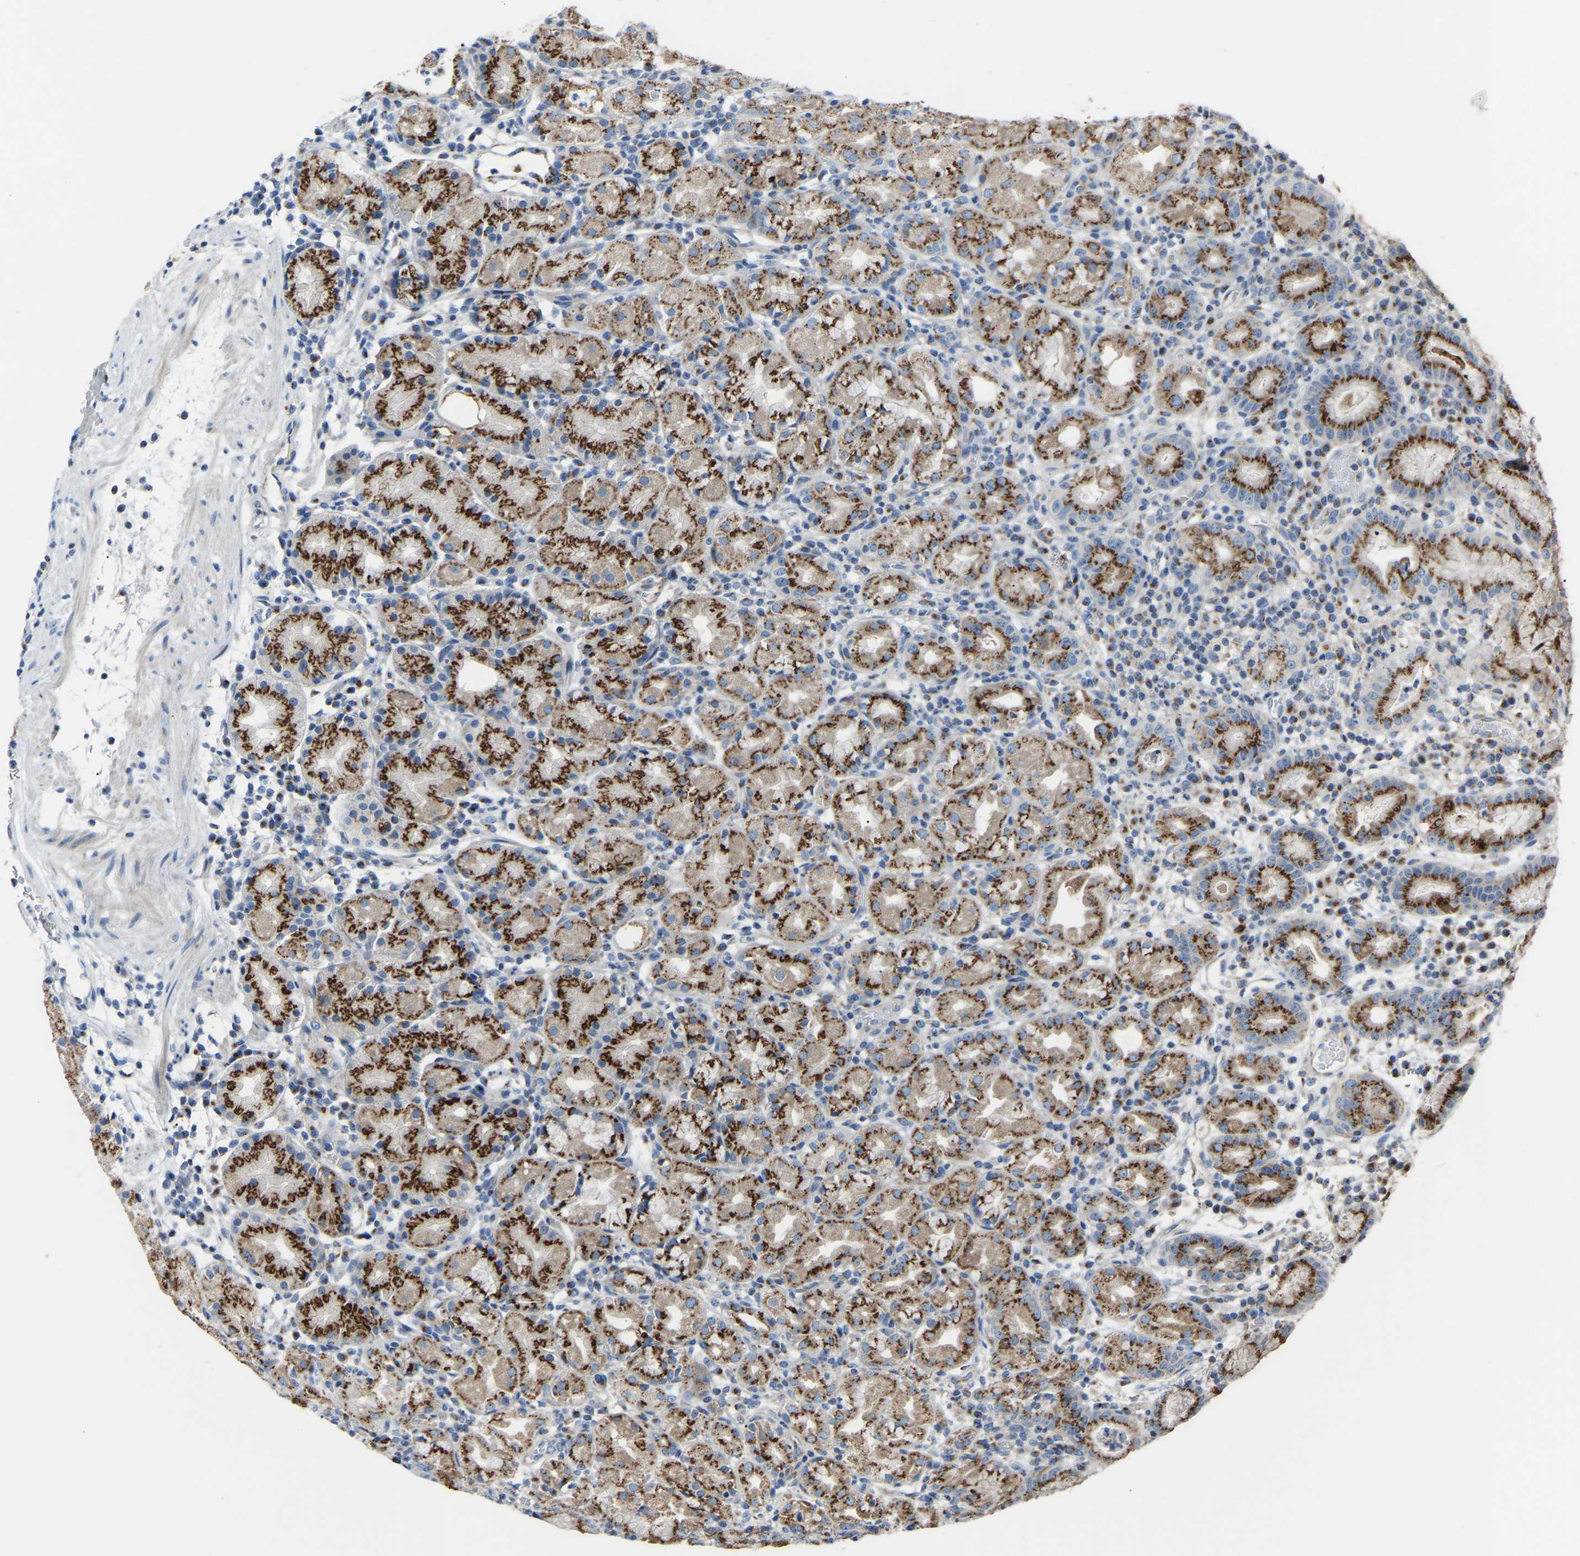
{"staining": {"intensity": "strong", "quantity": ">75%", "location": "cytoplasmic/membranous"}, "tissue": "stomach", "cell_type": "Glandular cells", "image_type": "normal", "snomed": [{"axis": "morphology", "description": "Normal tissue, NOS"}, {"axis": "topography", "description": "Stomach"}, {"axis": "topography", "description": "Stomach, lower"}], "caption": "IHC (DAB) staining of unremarkable human stomach reveals strong cytoplasmic/membranous protein expression in about >75% of glandular cells.", "gene": "CANT1", "patient": {"sex": "female", "age": 75}}